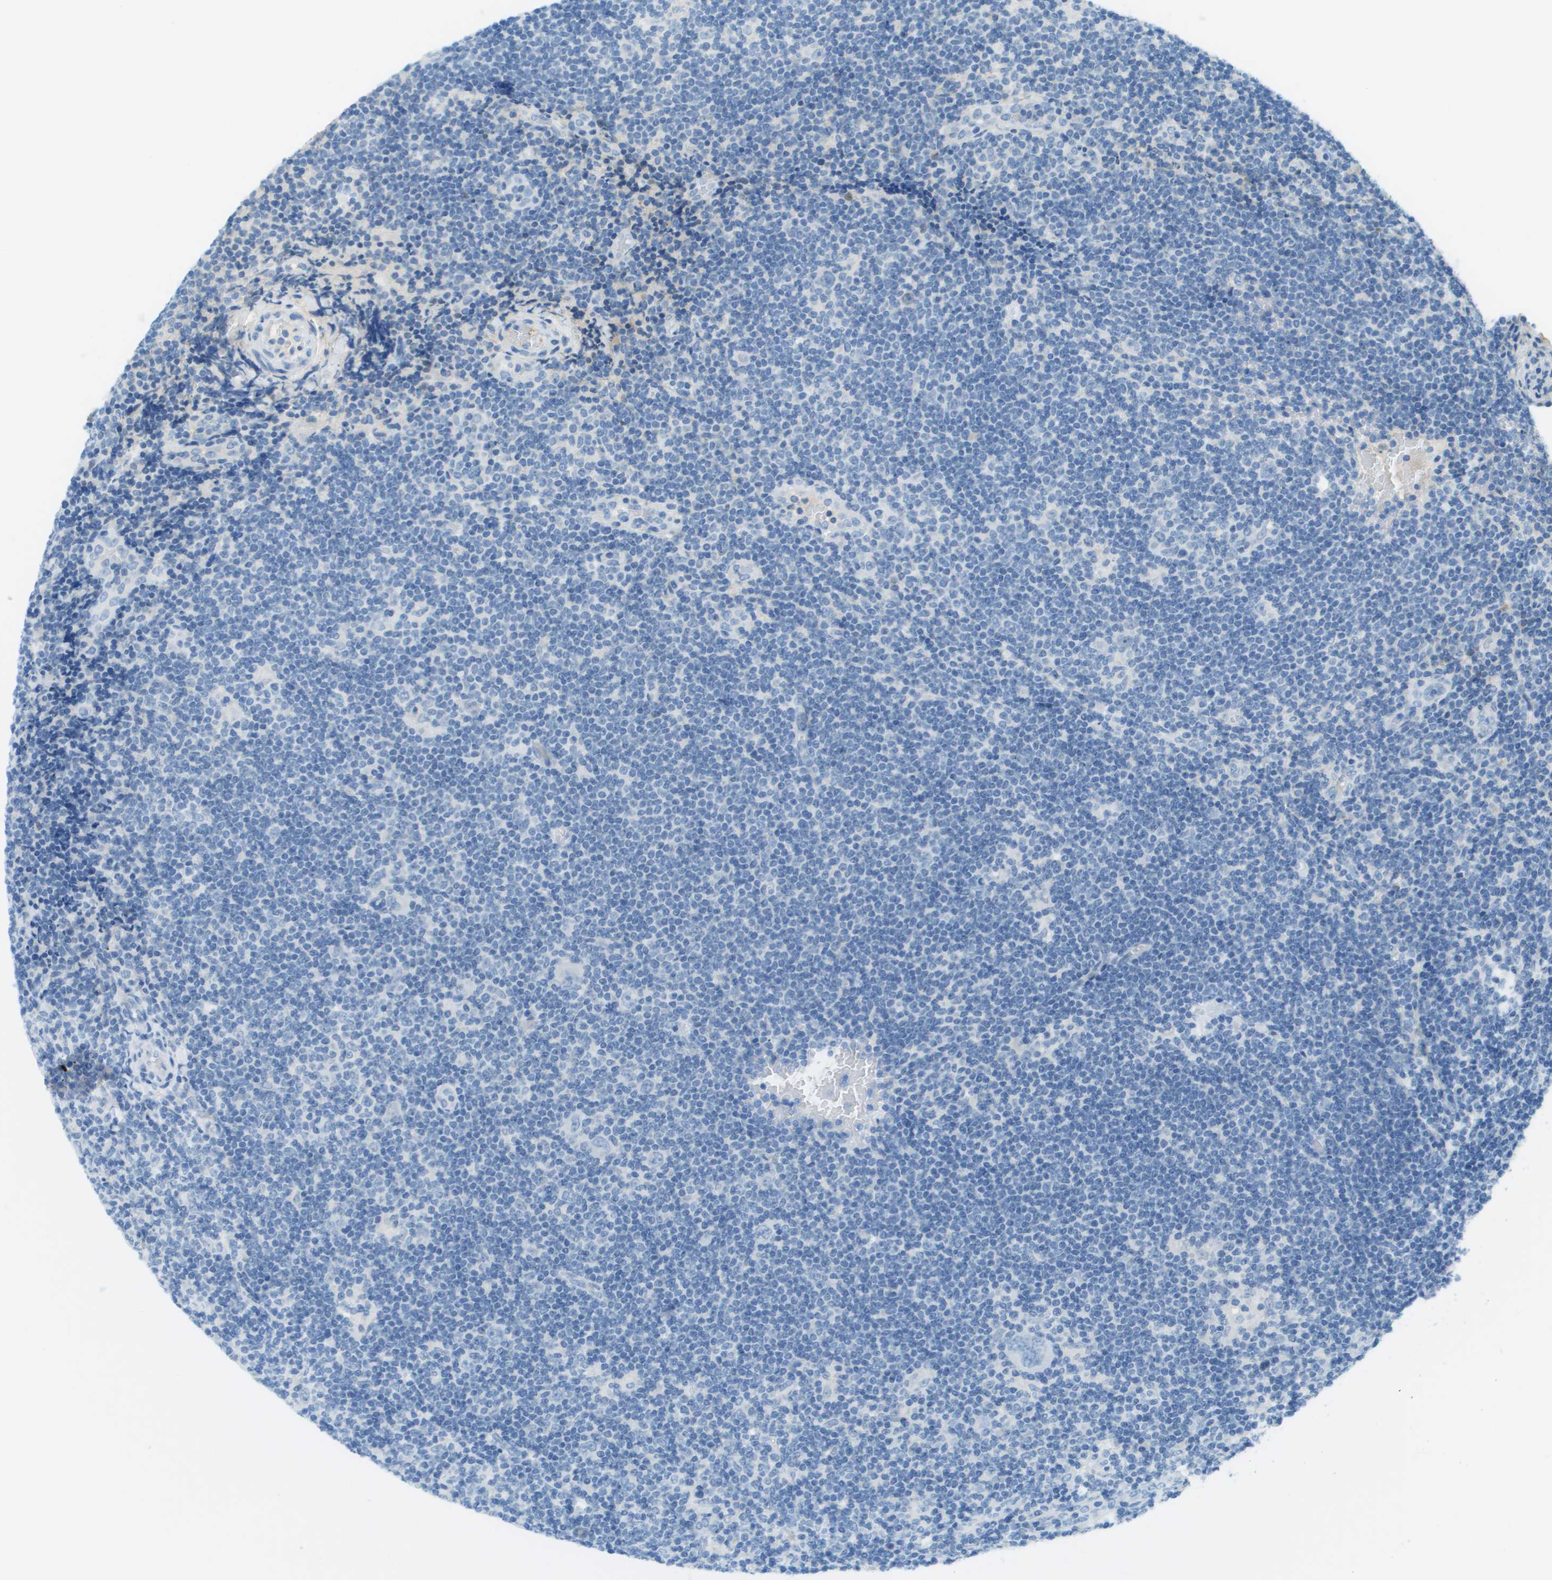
{"staining": {"intensity": "negative", "quantity": "none", "location": "none"}, "tissue": "lymphoma", "cell_type": "Tumor cells", "image_type": "cancer", "snomed": [{"axis": "morphology", "description": "Hodgkin's disease, NOS"}, {"axis": "topography", "description": "Lymph node"}], "caption": "DAB (3,3'-diaminobenzidine) immunohistochemical staining of human Hodgkin's disease displays no significant positivity in tumor cells.", "gene": "DCN", "patient": {"sex": "female", "age": 57}}